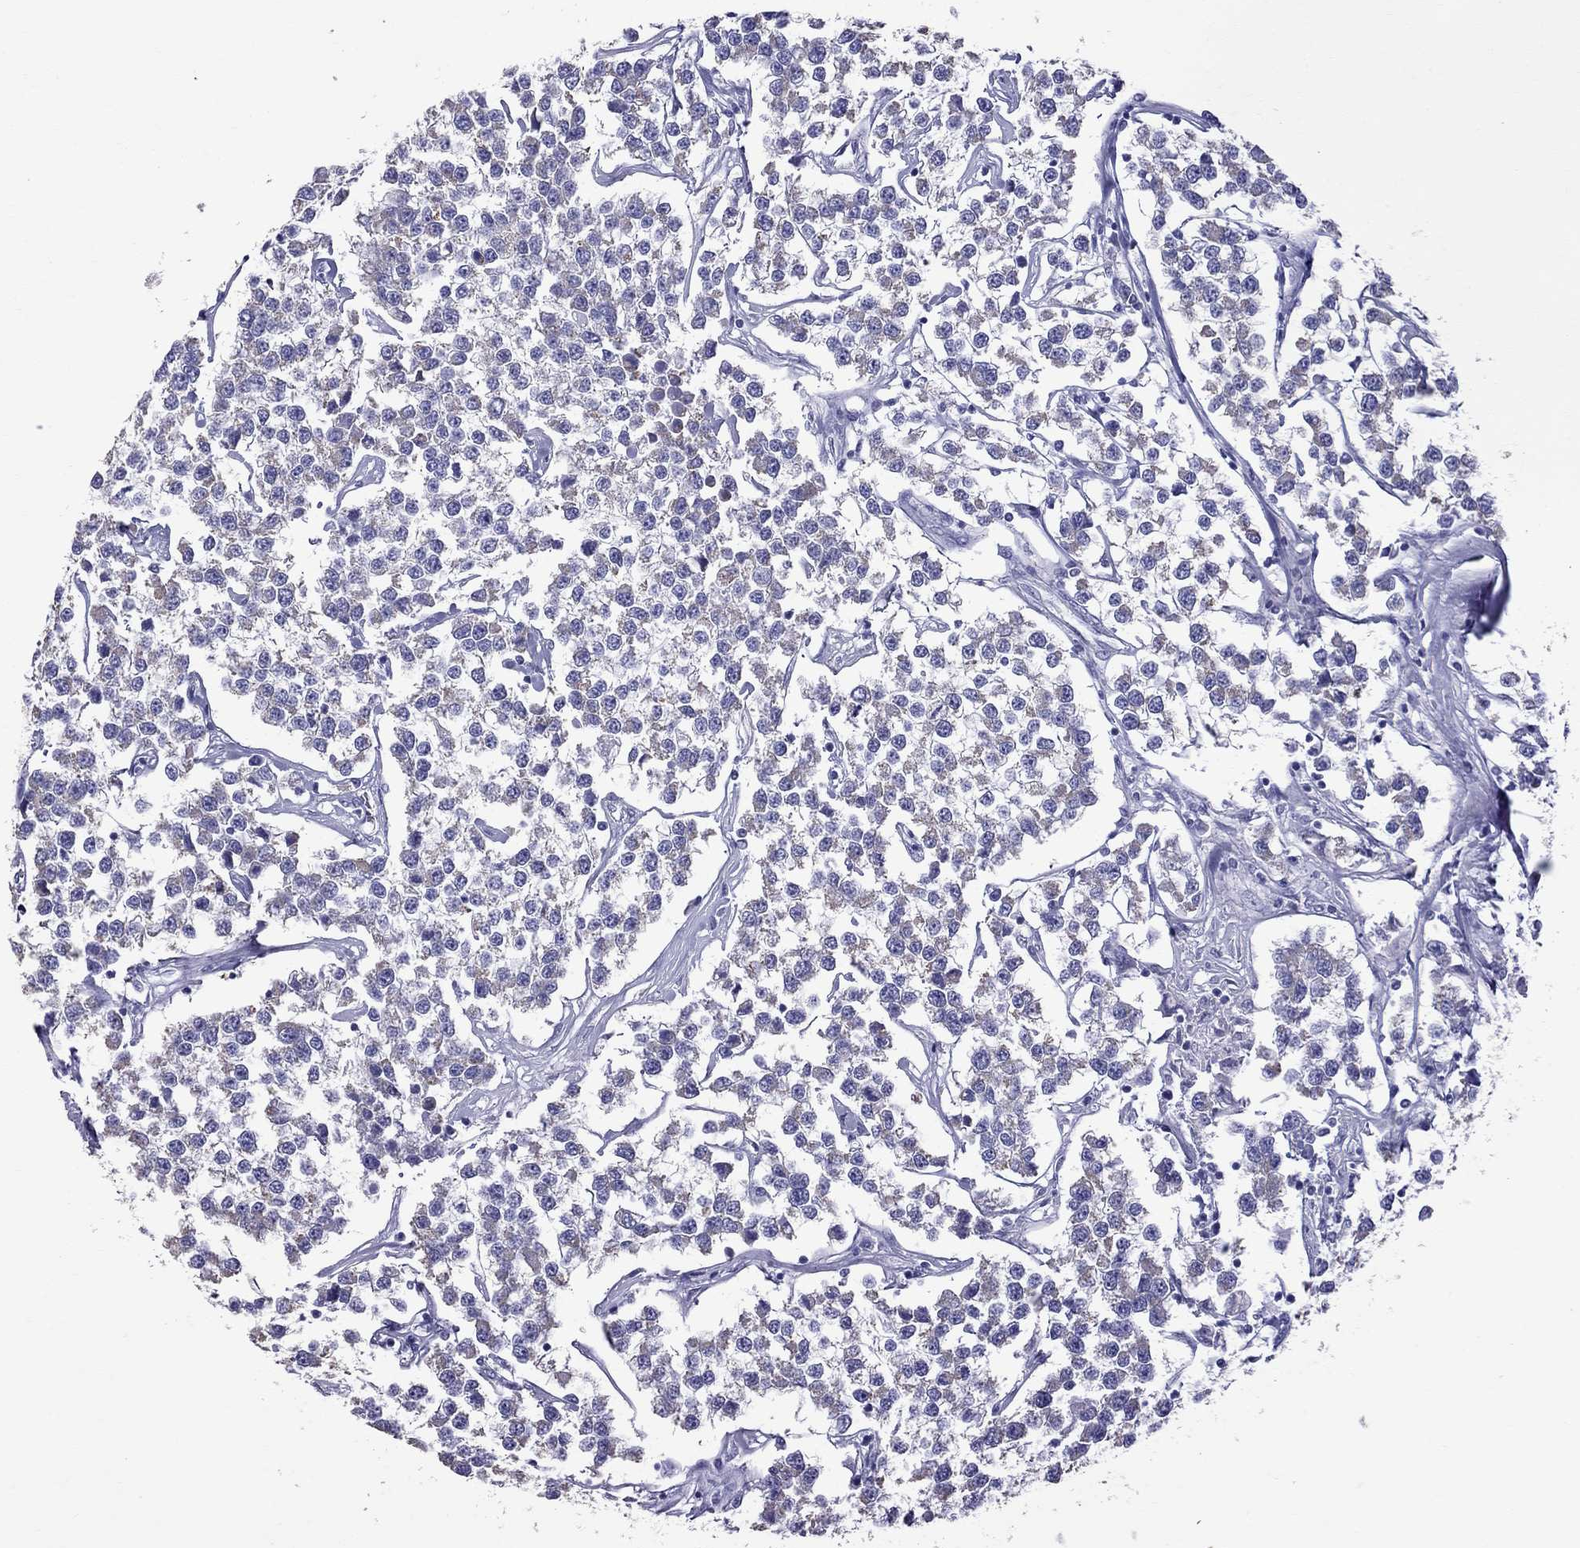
{"staining": {"intensity": "negative", "quantity": "none", "location": "none"}, "tissue": "testis cancer", "cell_type": "Tumor cells", "image_type": "cancer", "snomed": [{"axis": "morphology", "description": "Seminoma, NOS"}, {"axis": "topography", "description": "Testis"}], "caption": "An immunohistochemistry (IHC) micrograph of seminoma (testis) is shown. There is no staining in tumor cells of seminoma (testis).", "gene": "TTLL13", "patient": {"sex": "male", "age": 59}}